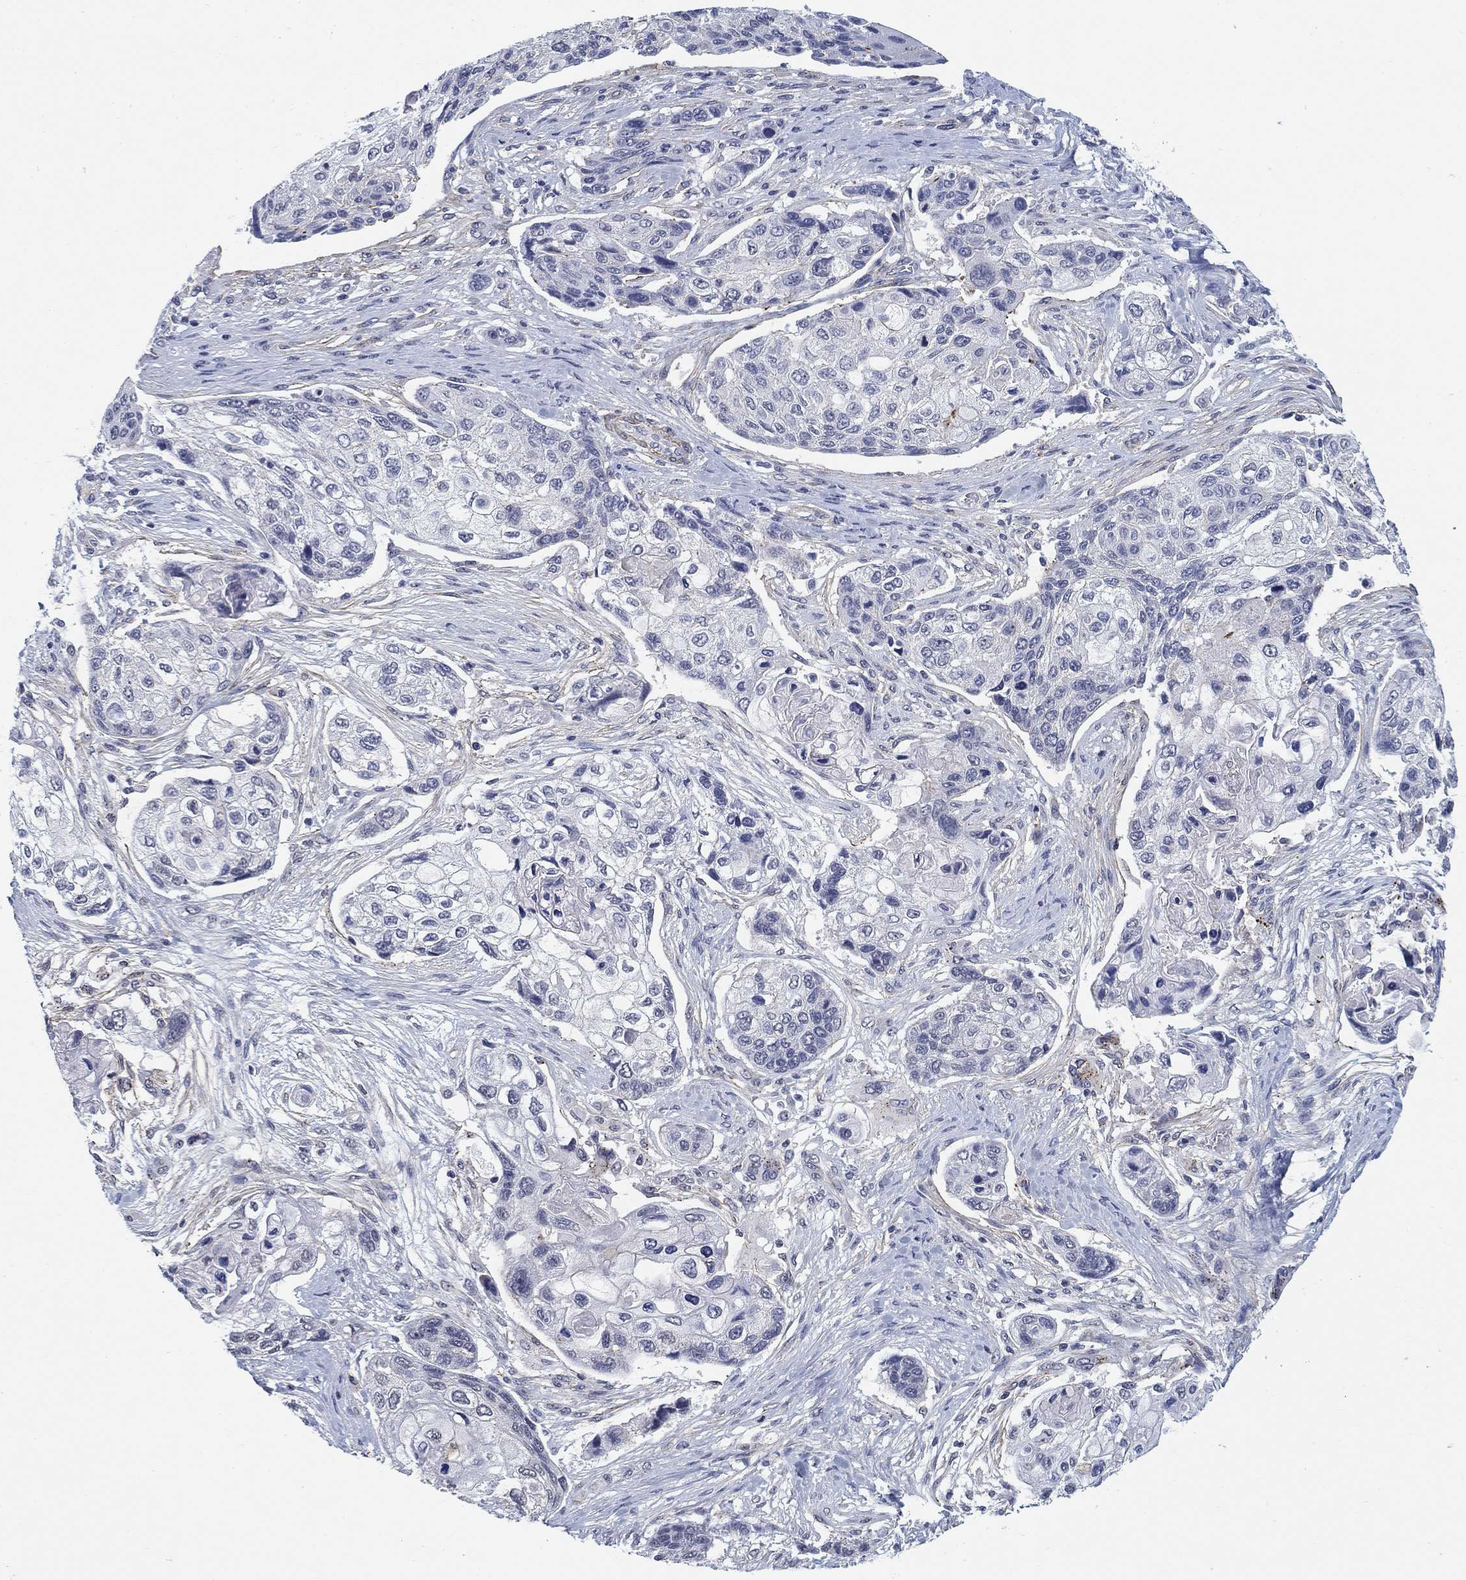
{"staining": {"intensity": "negative", "quantity": "none", "location": "none"}, "tissue": "lung cancer", "cell_type": "Tumor cells", "image_type": "cancer", "snomed": [{"axis": "morphology", "description": "Squamous cell carcinoma, NOS"}, {"axis": "topography", "description": "Lung"}], "caption": "High power microscopy photomicrograph of an immunohistochemistry (IHC) photomicrograph of lung cancer (squamous cell carcinoma), revealing no significant staining in tumor cells.", "gene": "OTUB2", "patient": {"sex": "male", "age": 69}}